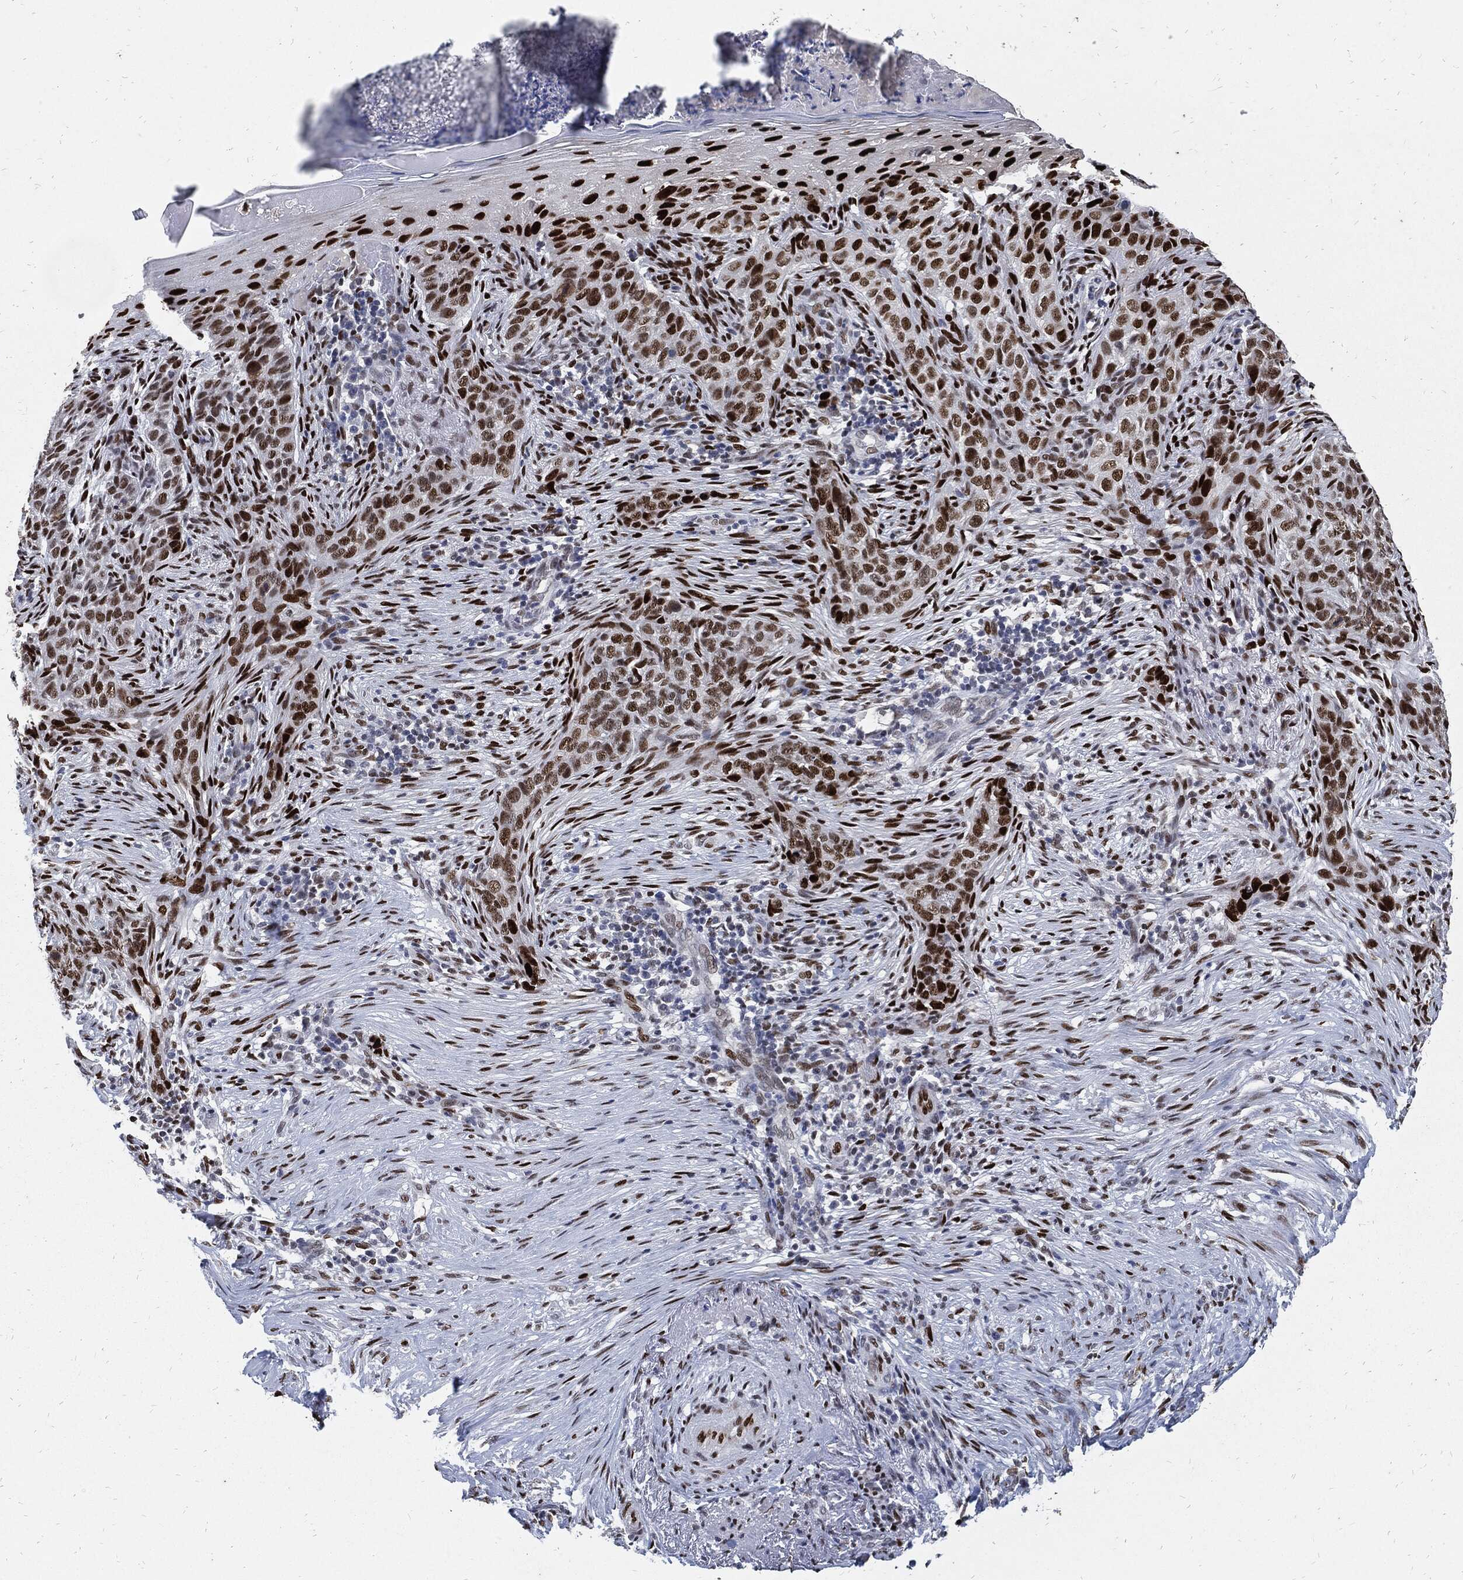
{"staining": {"intensity": "strong", "quantity": "25%-75%", "location": "nuclear"}, "tissue": "skin cancer", "cell_type": "Tumor cells", "image_type": "cancer", "snomed": [{"axis": "morphology", "description": "Squamous cell carcinoma, NOS"}, {"axis": "topography", "description": "Skin"}], "caption": "Skin cancer tissue shows strong nuclear positivity in approximately 25%-75% of tumor cells (brown staining indicates protein expression, while blue staining denotes nuclei).", "gene": "JUN", "patient": {"sex": "male", "age": 88}}